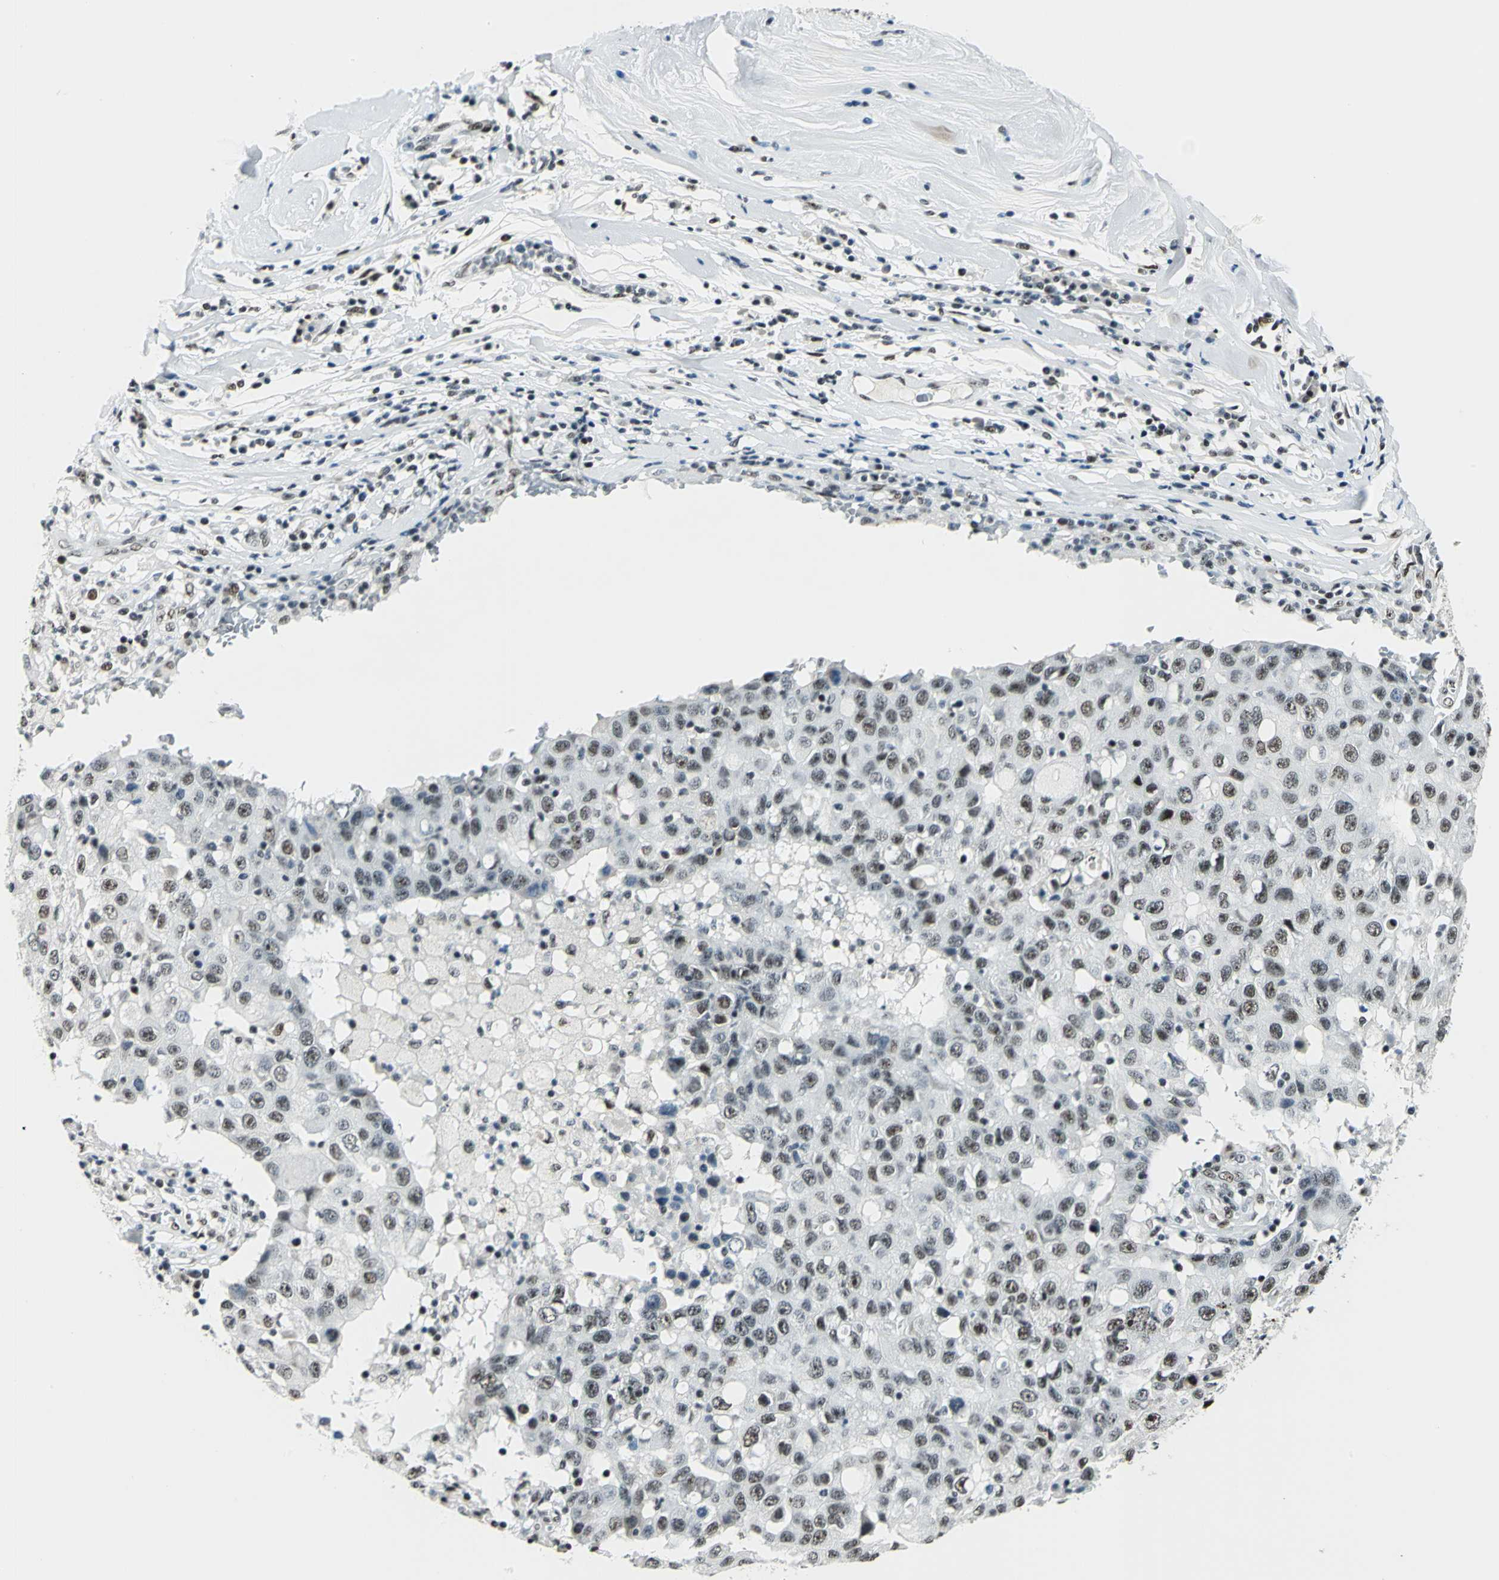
{"staining": {"intensity": "moderate", "quantity": ">75%", "location": "nuclear"}, "tissue": "breast cancer", "cell_type": "Tumor cells", "image_type": "cancer", "snomed": [{"axis": "morphology", "description": "Duct carcinoma"}, {"axis": "topography", "description": "Breast"}], "caption": "Breast cancer stained with a brown dye shows moderate nuclear positive staining in about >75% of tumor cells.", "gene": "KAT6B", "patient": {"sex": "female", "age": 27}}